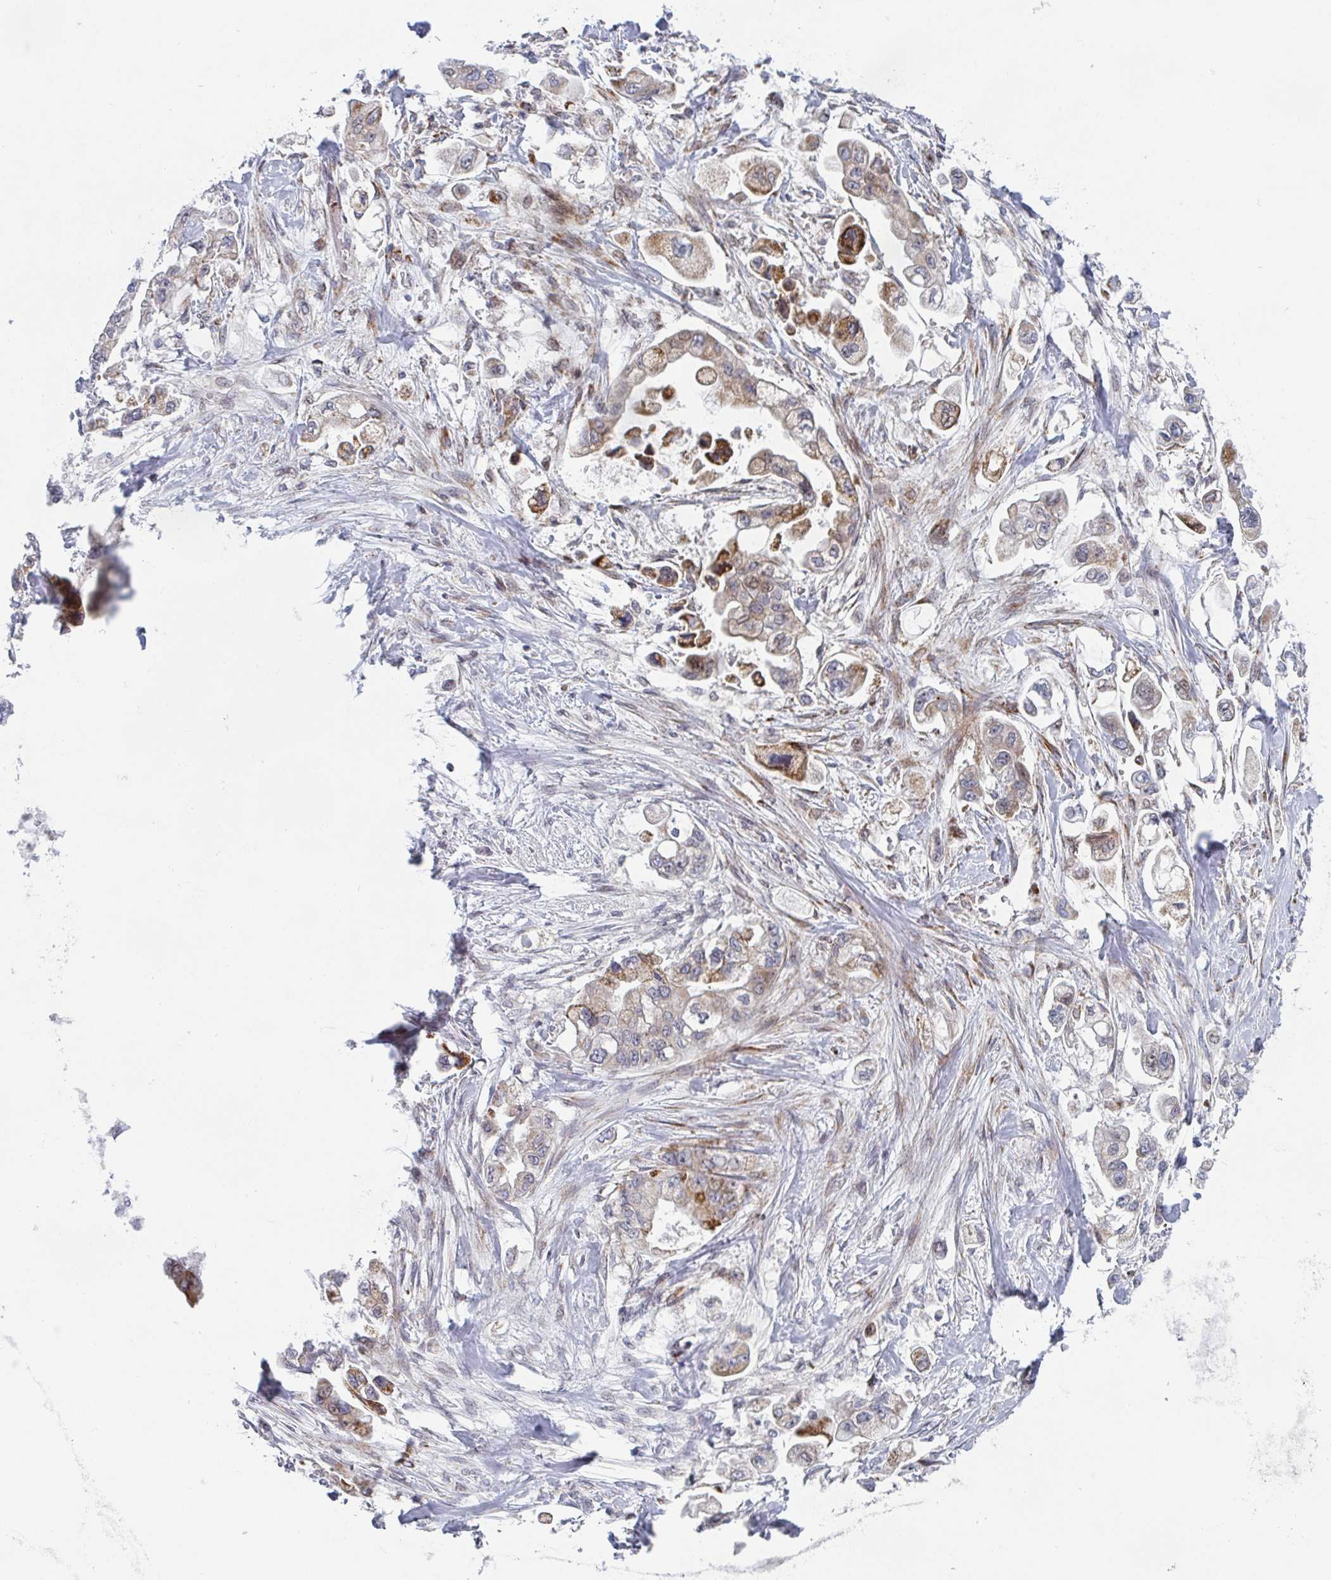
{"staining": {"intensity": "moderate", "quantity": "<25%", "location": "cytoplasmic/membranous"}, "tissue": "stomach cancer", "cell_type": "Tumor cells", "image_type": "cancer", "snomed": [{"axis": "morphology", "description": "Adenocarcinoma, NOS"}, {"axis": "topography", "description": "Stomach"}], "caption": "Moderate cytoplasmic/membranous expression is appreciated in about <25% of tumor cells in adenocarcinoma (stomach).", "gene": "PRKCH", "patient": {"sex": "male", "age": 62}}